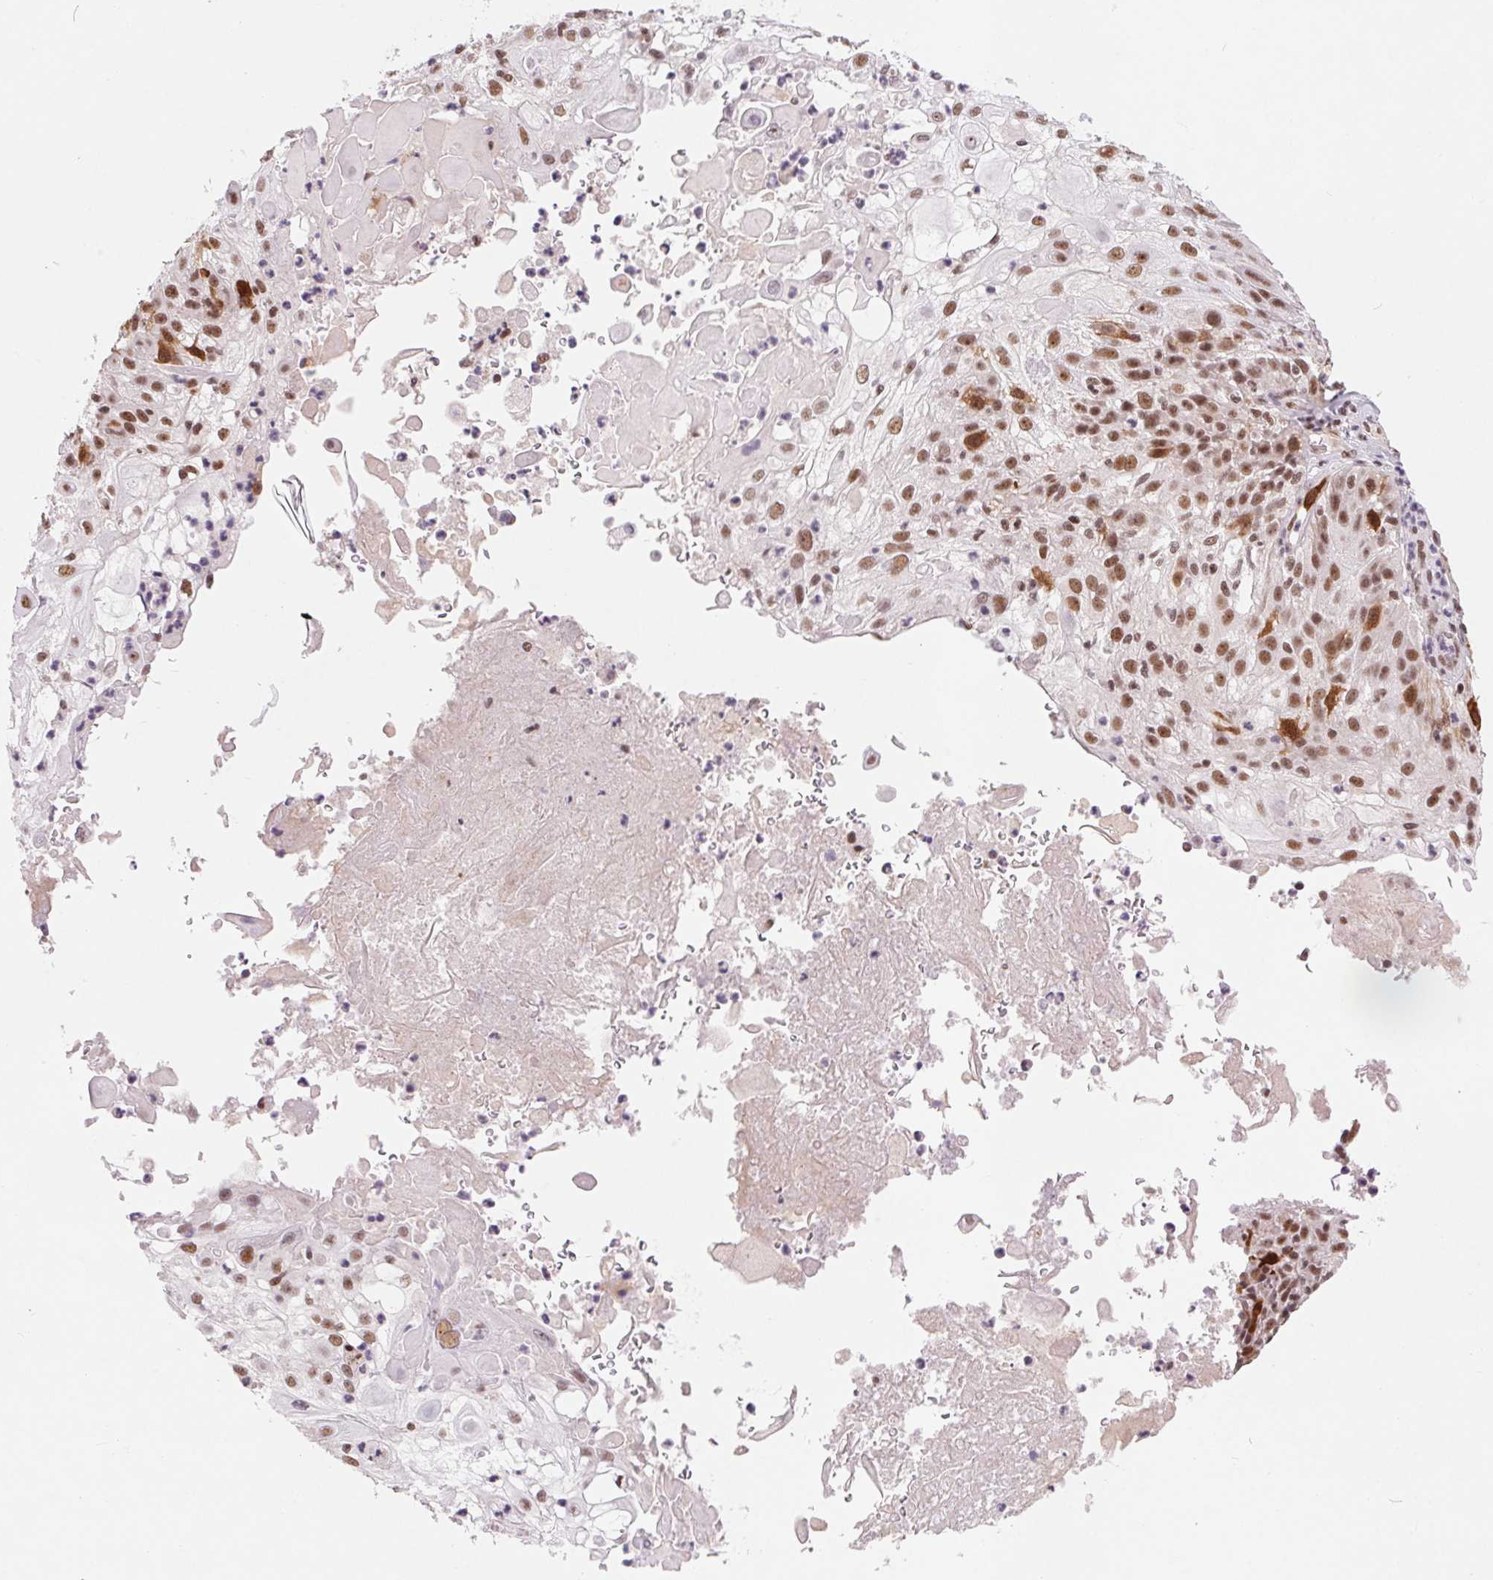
{"staining": {"intensity": "moderate", "quantity": ">75%", "location": "nuclear"}, "tissue": "skin cancer", "cell_type": "Tumor cells", "image_type": "cancer", "snomed": [{"axis": "morphology", "description": "Normal tissue, NOS"}, {"axis": "morphology", "description": "Squamous cell carcinoma, NOS"}, {"axis": "topography", "description": "Skin"}], "caption": "Protein staining exhibits moderate nuclear expression in about >75% of tumor cells in skin squamous cell carcinoma.", "gene": "CD2BP2", "patient": {"sex": "female", "age": 83}}